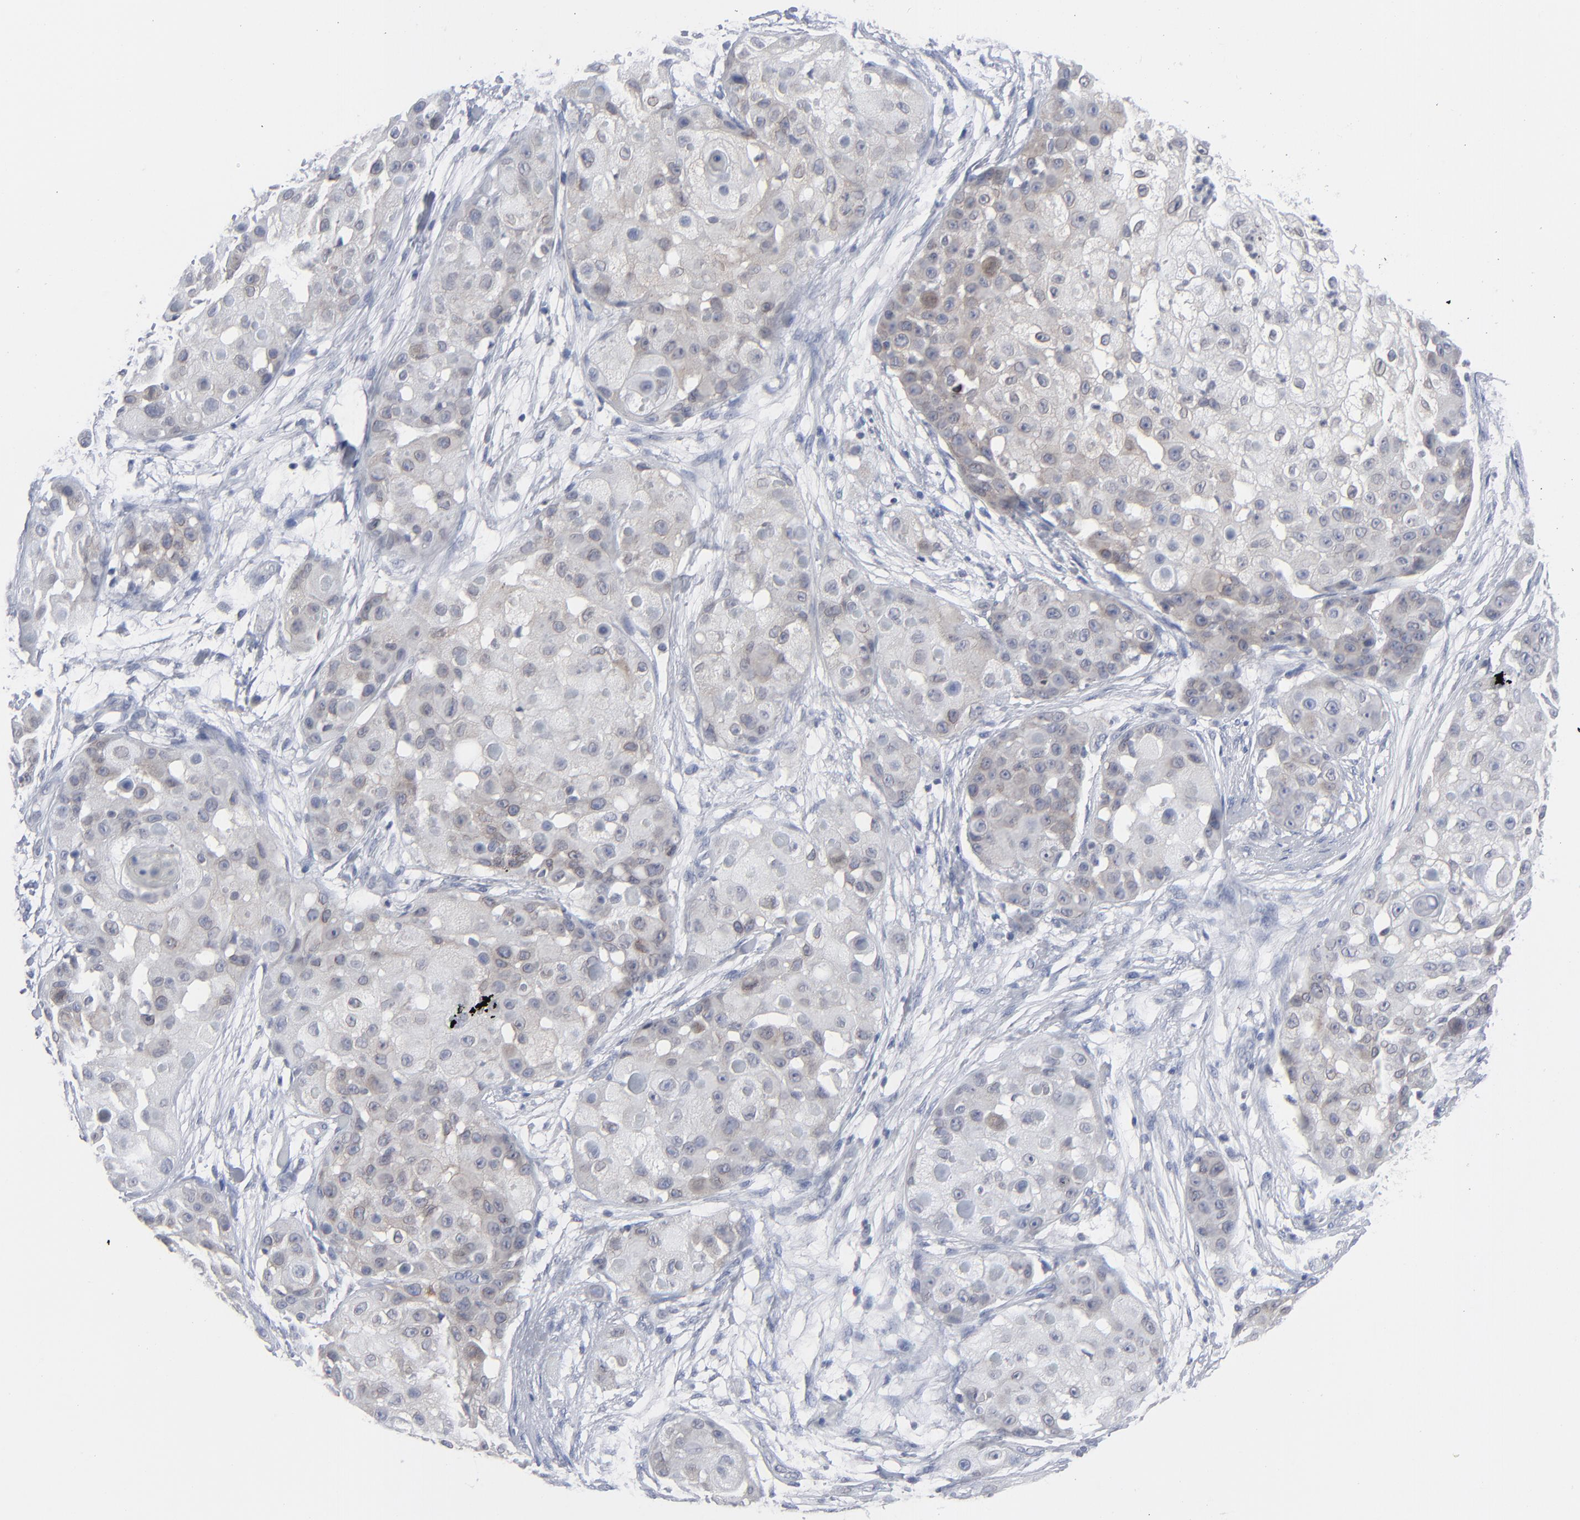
{"staining": {"intensity": "negative", "quantity": "none", "location": "none"}, "tissue": "skin cancer", "cell_type": "Tumor cells", "image_type": "cancer", "snomed": [{"axis": "morphology", "description": "Squamous cell carcinoma, NOS"}, {"axis": "topography", "description": "Skin"}], "caption": "An immunohistochemistry (IHC) image of skin cancer is shown. There is no staining in tumor cells of skin cancer.", "gene": "NUP88", "patient": {"sex": "female", "age": 57}}